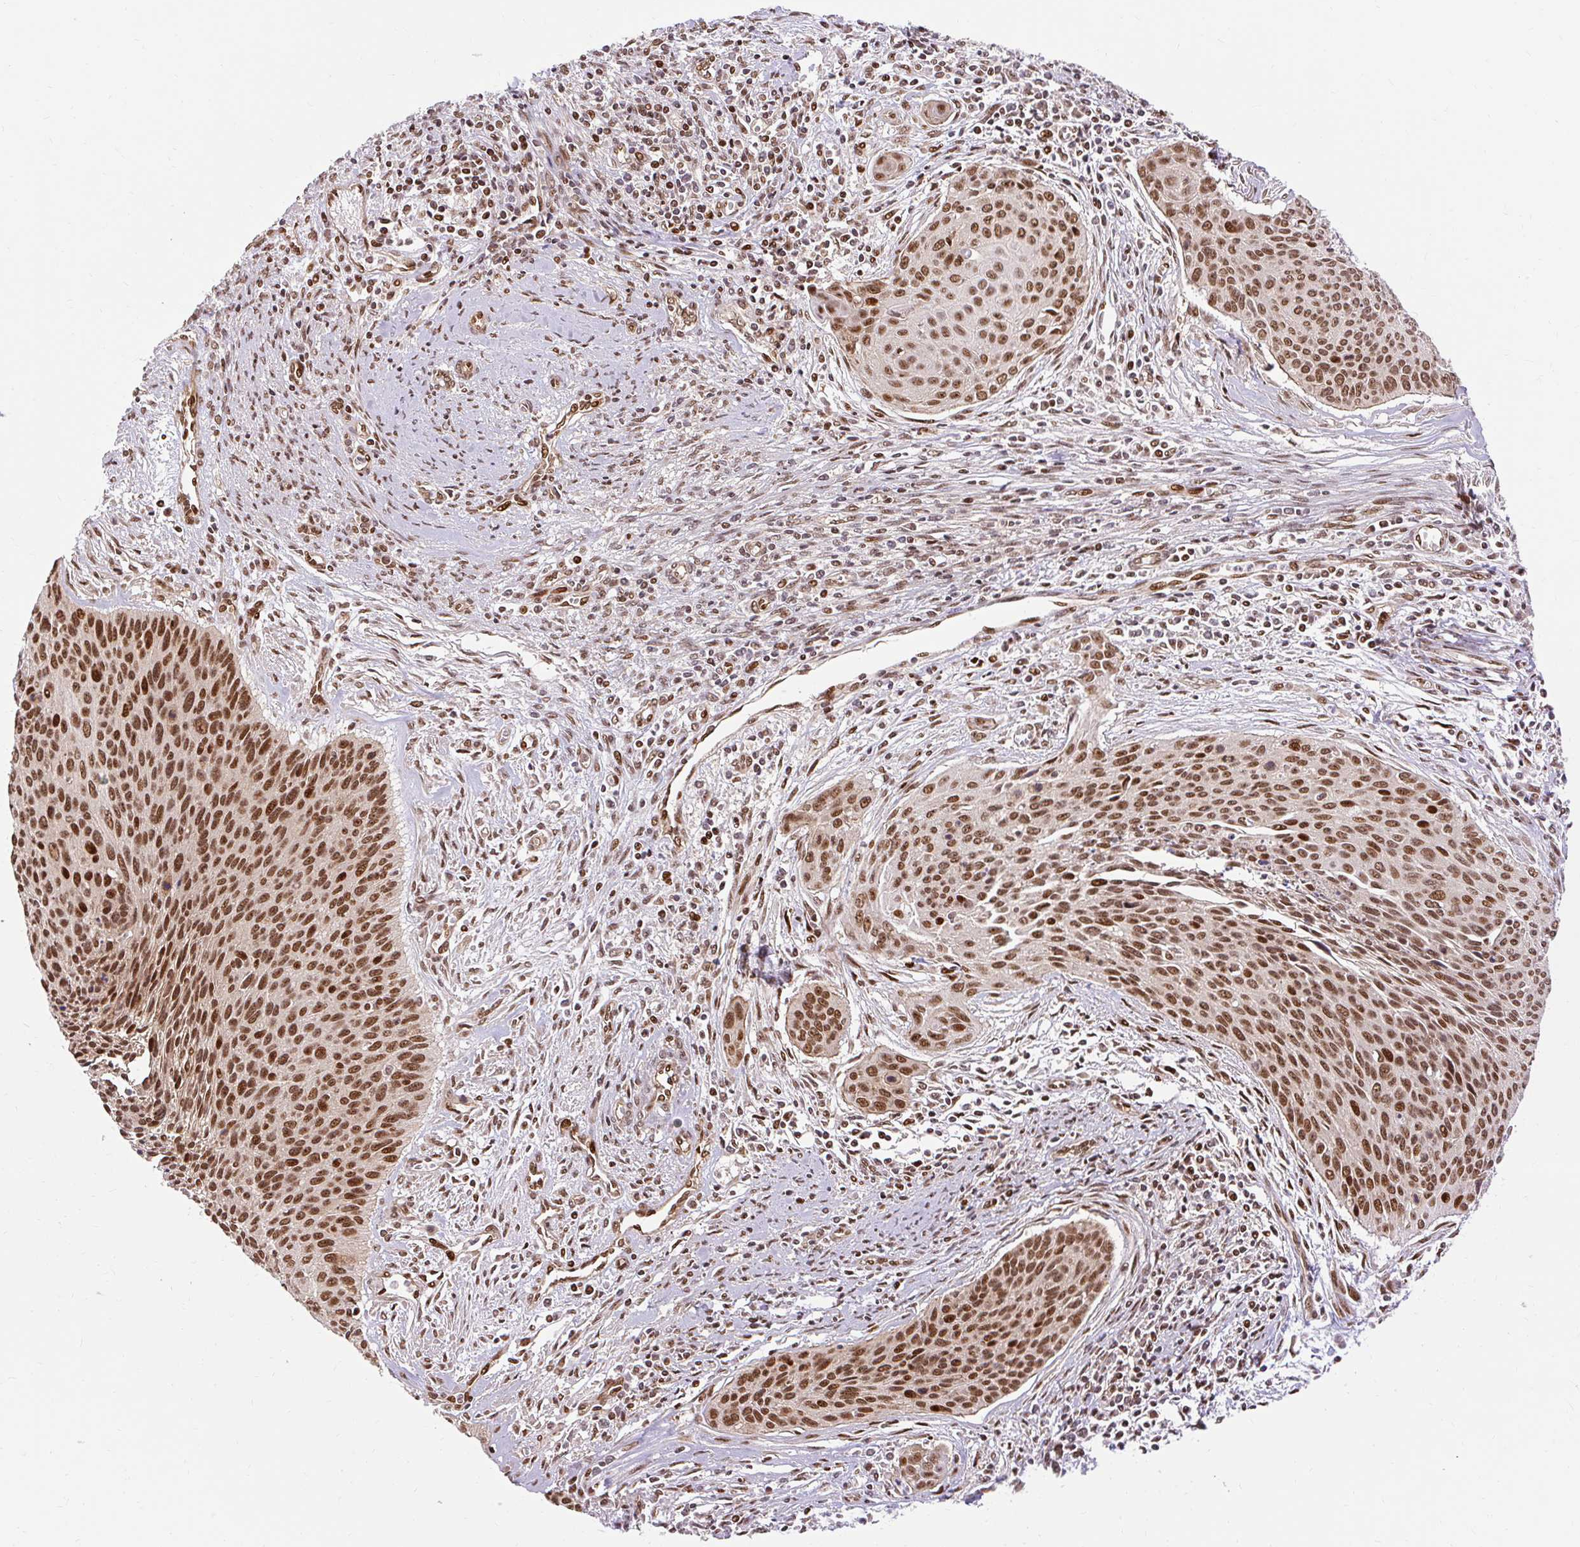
{"staining": {"intensity": "moderate", "quantity": ">75%", "location": "nuclear"}, "tissue": "cervical cancer", "cell_type": "Tumor cells", "image_type": "cancer", "snomed": [{"axis": "morphology", "description": "Squamous cell carcinoma, NOS"}, {"axis": "topography", "description": "Cervix"}], "caption": "High-power microscopy captured an immunohistochemistry (IHC) micrograph of cervical cancer, revealing moderate nuclear staining in about >75% of tumor cells. Using DAB (3,3'-diaminobenzidine) (brown) and hematoxylin (blue) stains, captured at high magnification using brightfield microscopy.", "gene": "MECOM", "patient": {"sex": "female", "age": 55}}